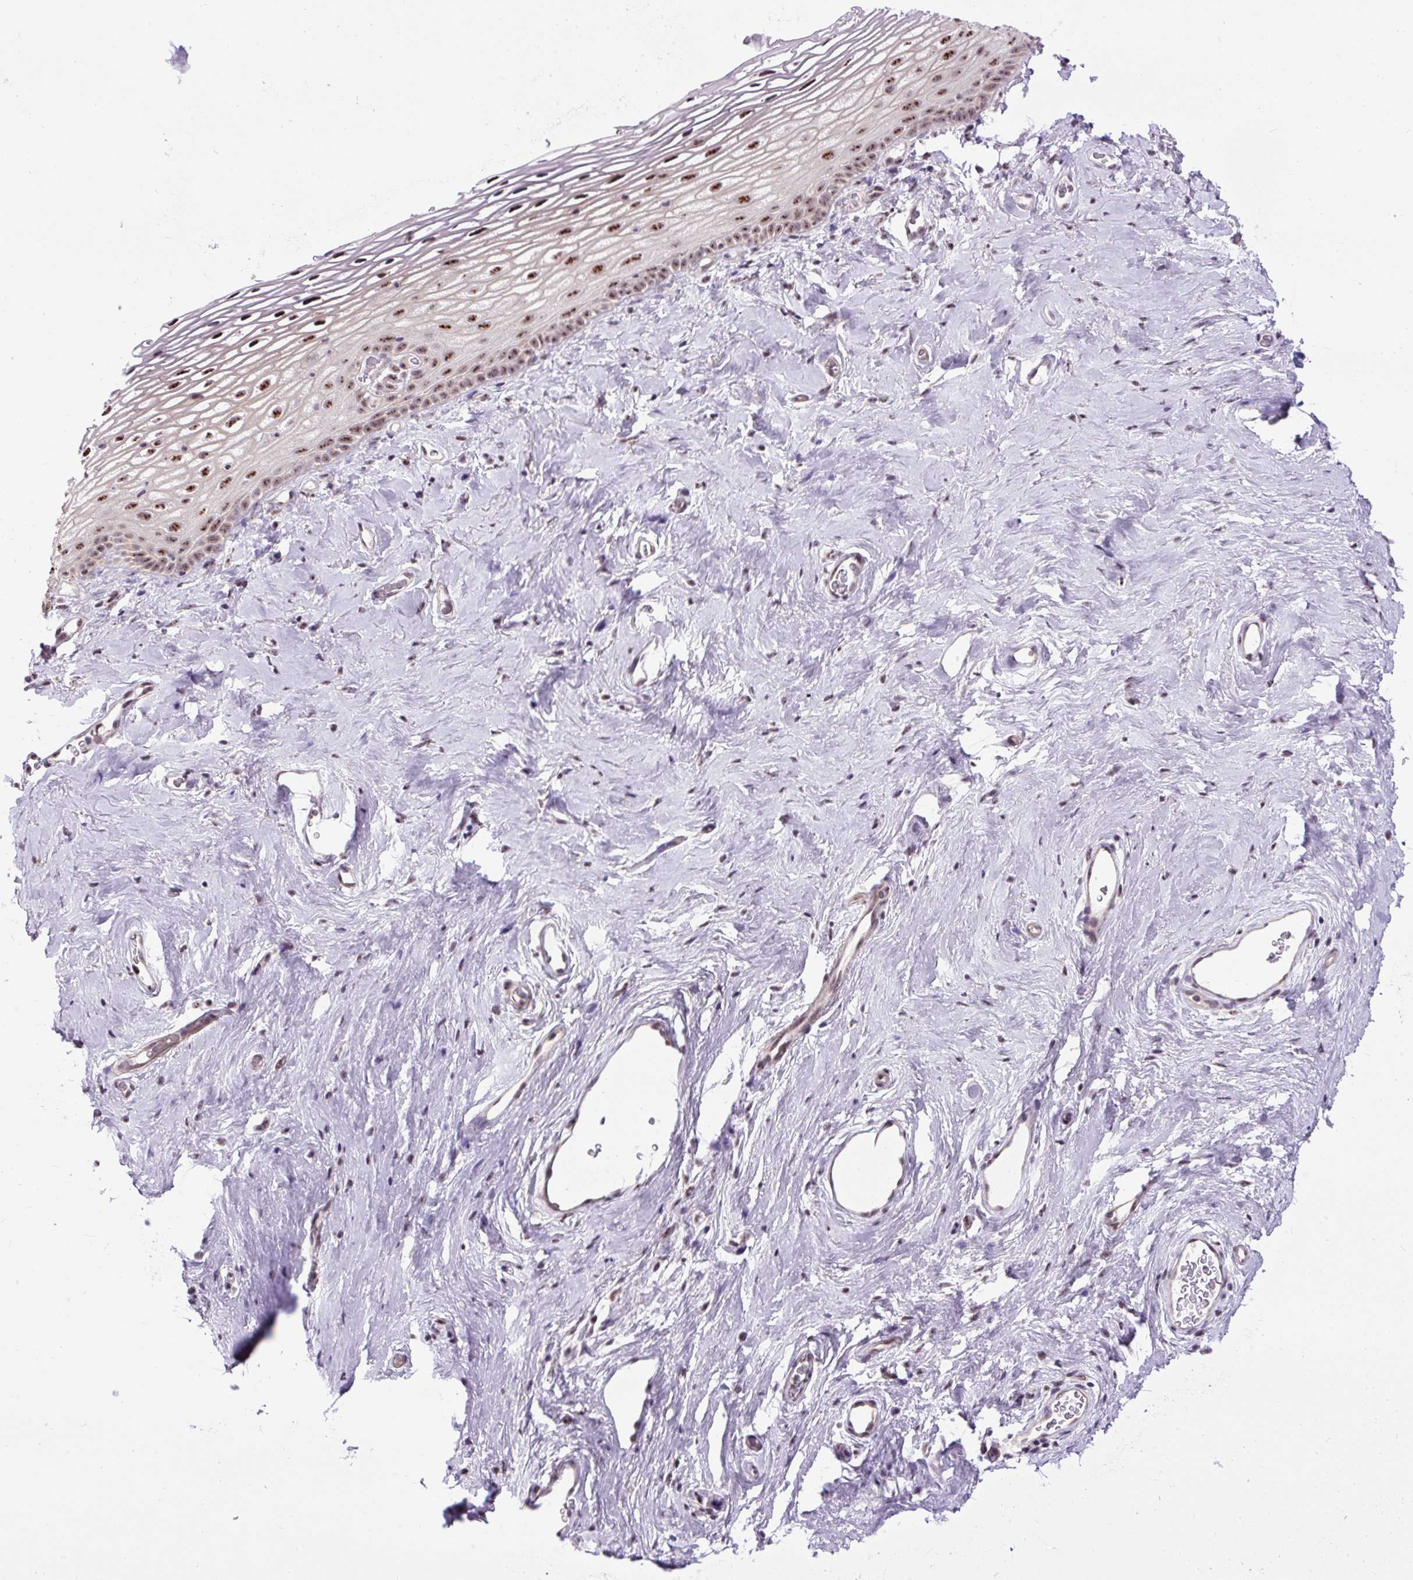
{"staining": {"intensity": "strong", "quantity": ">75%", "location": "nuclear"}, "tissue": "vagina", "cell_type": "Squamous epithelial cells", "image_type": "normal", "snomed": [{"axis": "morphology", "description": "Normal tissue, NOS"}, {"axis": "morphology", "description": "Adenocarcinoma, NOS"}, {"axis": "topography", "description": "Rectum"}, {"axis": "topography", "description": "Vagina"}, {"axis": "topography", "description": "Peripheral nerve tissue"}], "caption": "This photomicrograph shows immunohistochemistry (IHC) staining of unremarkable human vagina, with high strong nuclear staining in approximately >75% of squamous epithelial cells.", "gene": "SMC5", "patient": {"sex": "female", "age": 71}}